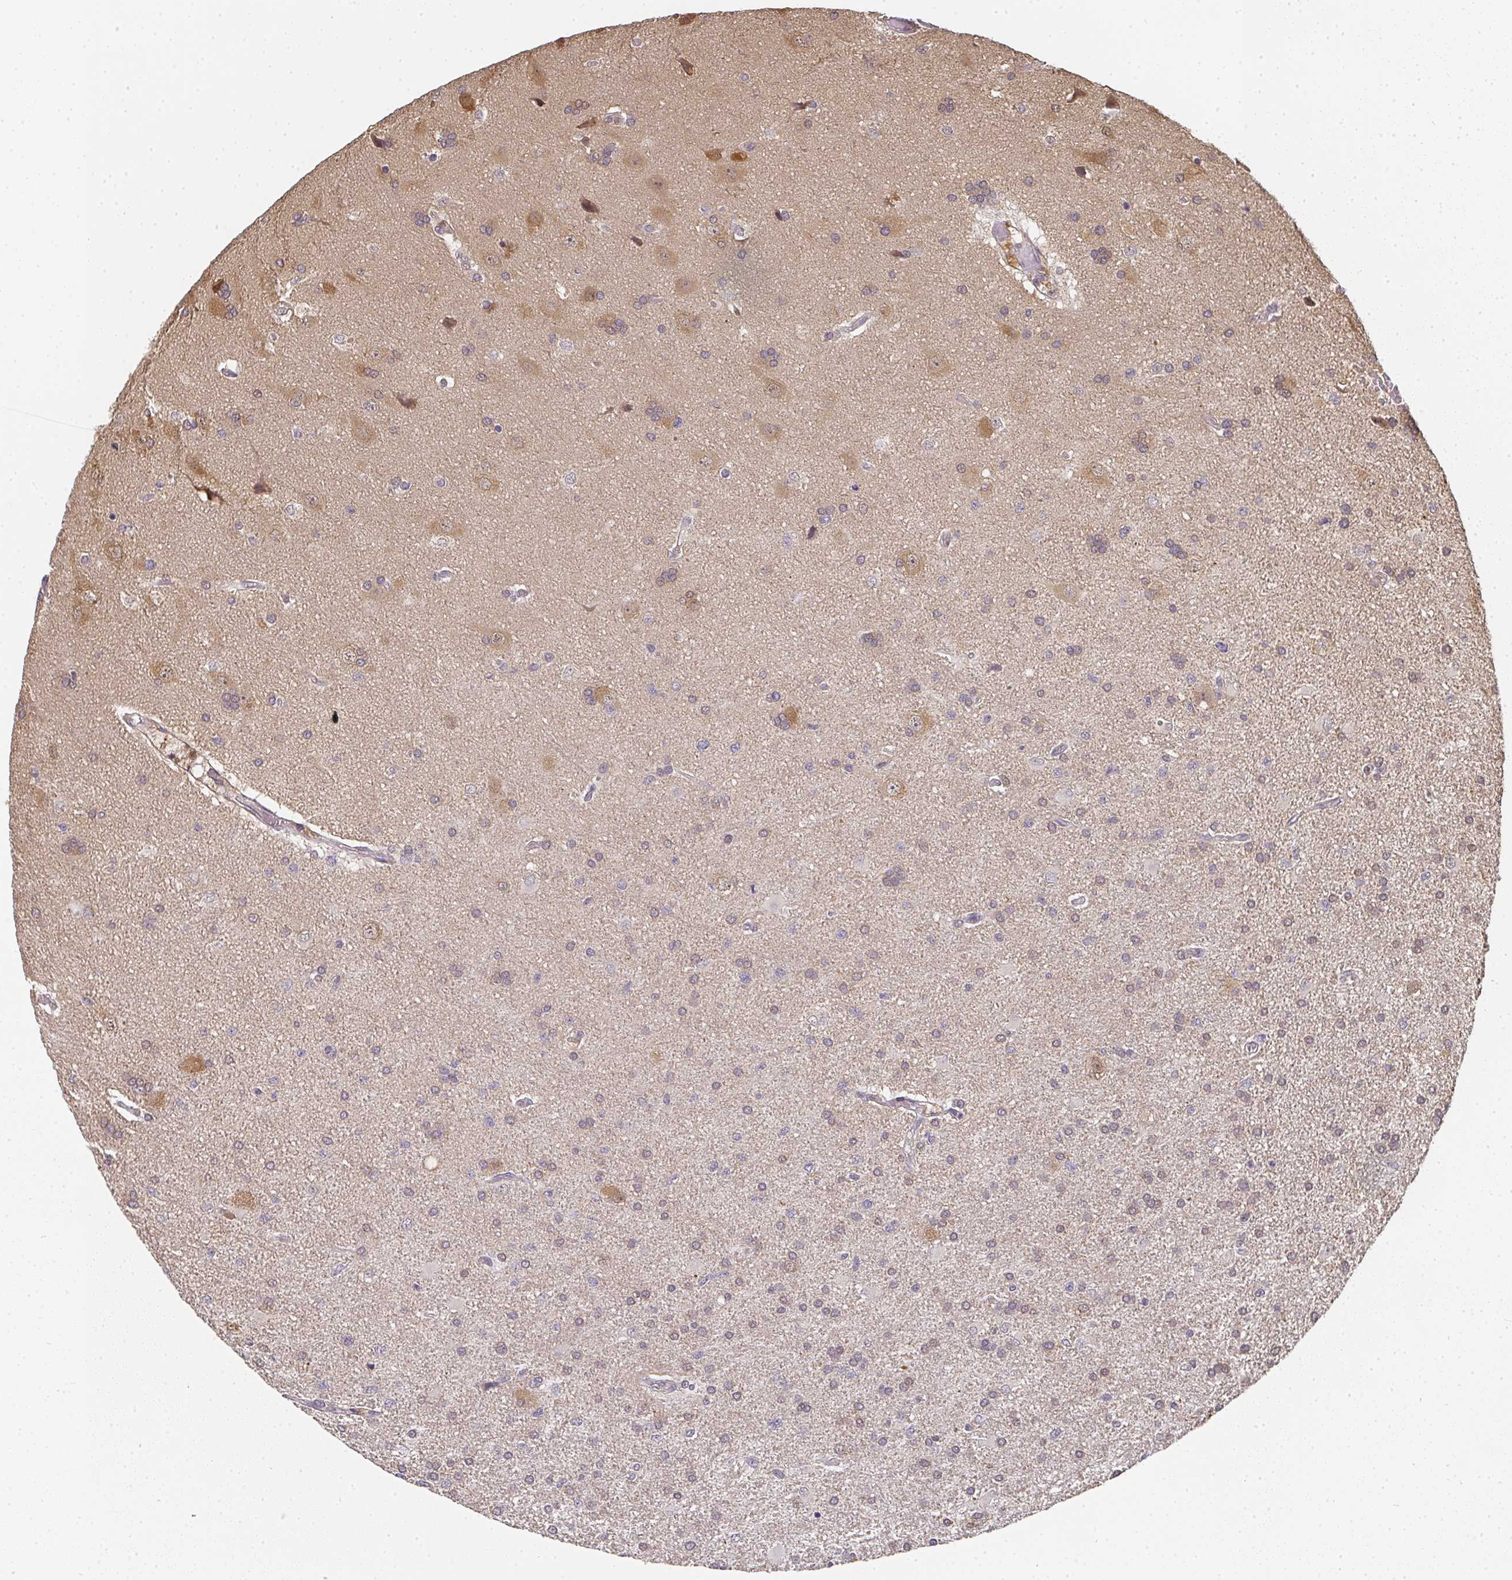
{"staining": {"intensity": "weak", "quantity": "<25%", "location": "cytoplasmic/membranous,nuclear"}, "tissue": "glioma", "cell_type": "Tumor cells", "image_type": "cancer", "snomed": [{"axis": "morphology", "description": "Glioma, malignant, High grade"}, {"axis": "topography", "description": "Brain"}], "caption": "Immunohistochemical staining of human high-grade glioma (malignant) reveals no significant positivity in tumor cells. (Brightfield microscopy of DAB (3,3'-diaminobenzidine) immunohistochemistry at high magnification).", "gene": "SLC35B3", "patient": {"sex": "male", "age": 68}}